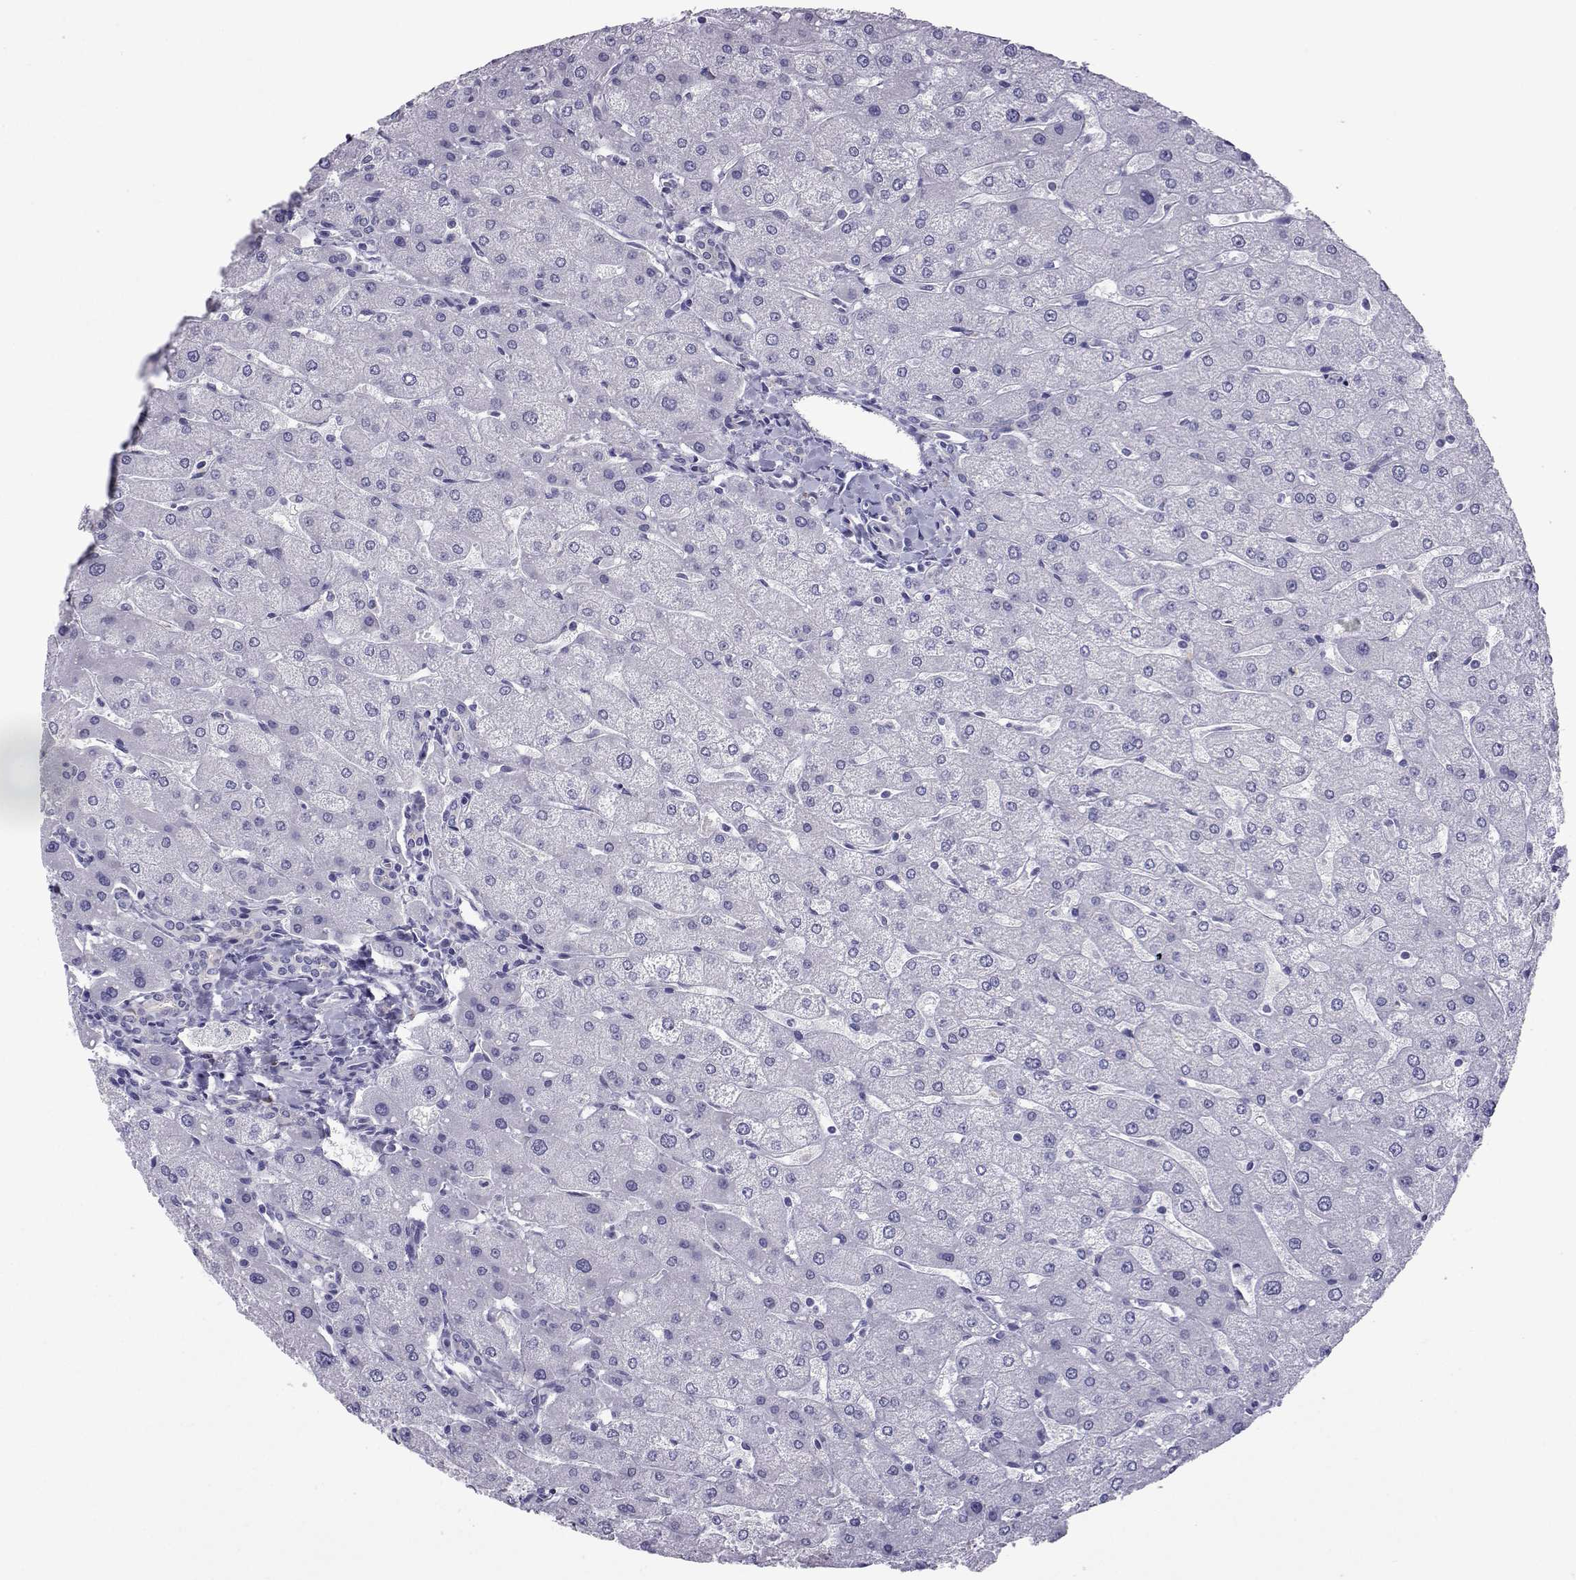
{"staining": {"intensity": "negative", "quantity": "none", "location": "none"}, "tissue": "liver", "cell_type": "Cholangiocytes", "image_type": "normal", "snomed": [{"axis": "morphology", "description": "Normal tissue, NOS"}, {"axis": "topography", "description": "Liver"}], "caption": "Human liver stained for a protein using immunohistochemistry (IHC) exhibits no expression in cholangiocytes.", "gene": "COL22A1", "patient": {"sex": "male", "age": 67}}